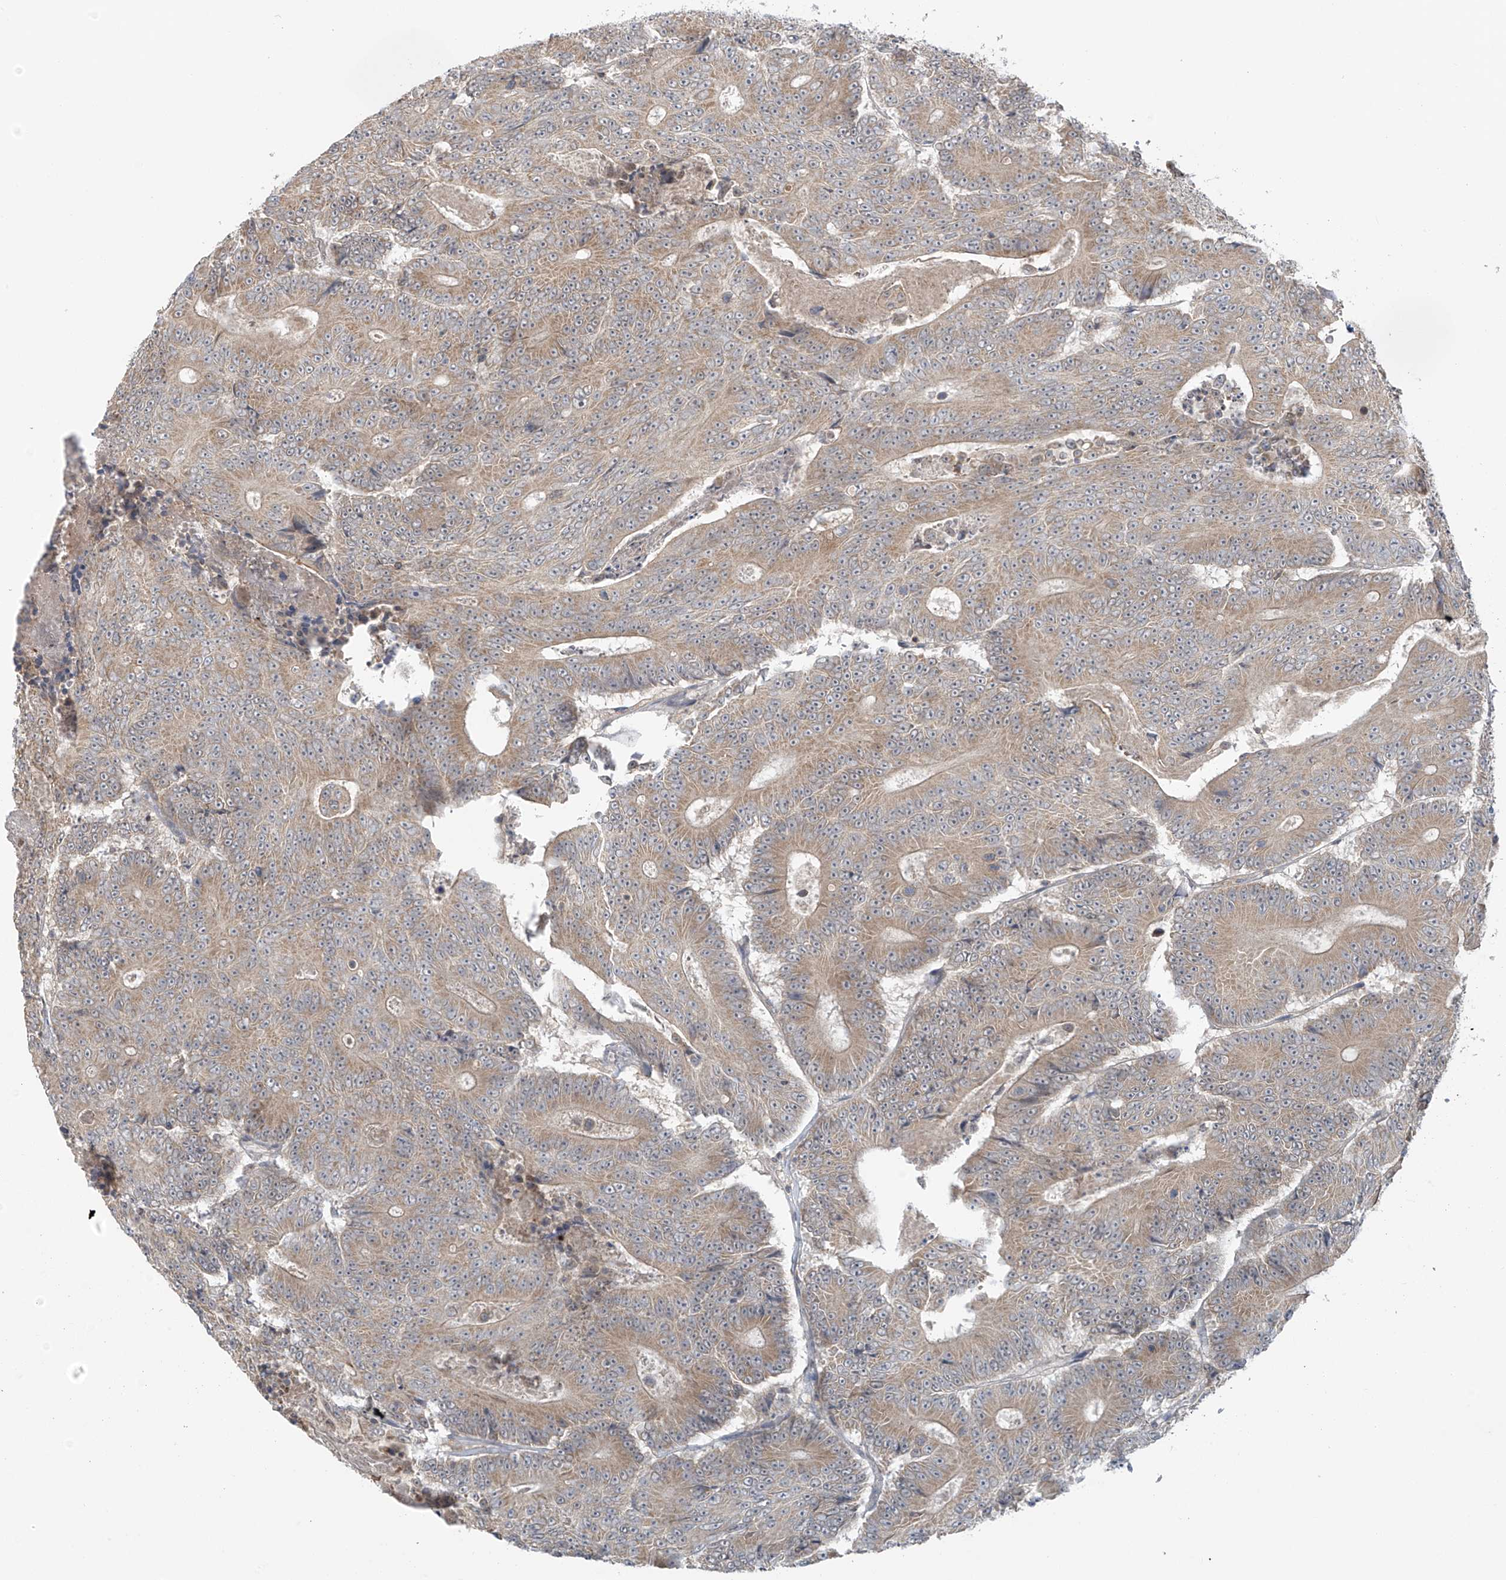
{"staining": {"intensity": "weak", "quantity": "25%-75%", "location": "cytoplasmic/membranous"}, "tissue": "colorectal cancer", "cell_type": "Tumor cells", "image_type": "cancer", "snomed": [{"axis": "morphology", "description": "Adenocarcinoma, NOS"}, {"axis": "topography", "description": "Colon"}], "caption": "This histopathology image demonstrates IHC staining of human colorectal cancer (adenocarcinoma), with low weak cytoplasmic/membranous expression in about 25%-75% of tumor cells.", "gene": "HDDC2", "patient": {"sex": "male", "age": 83}}